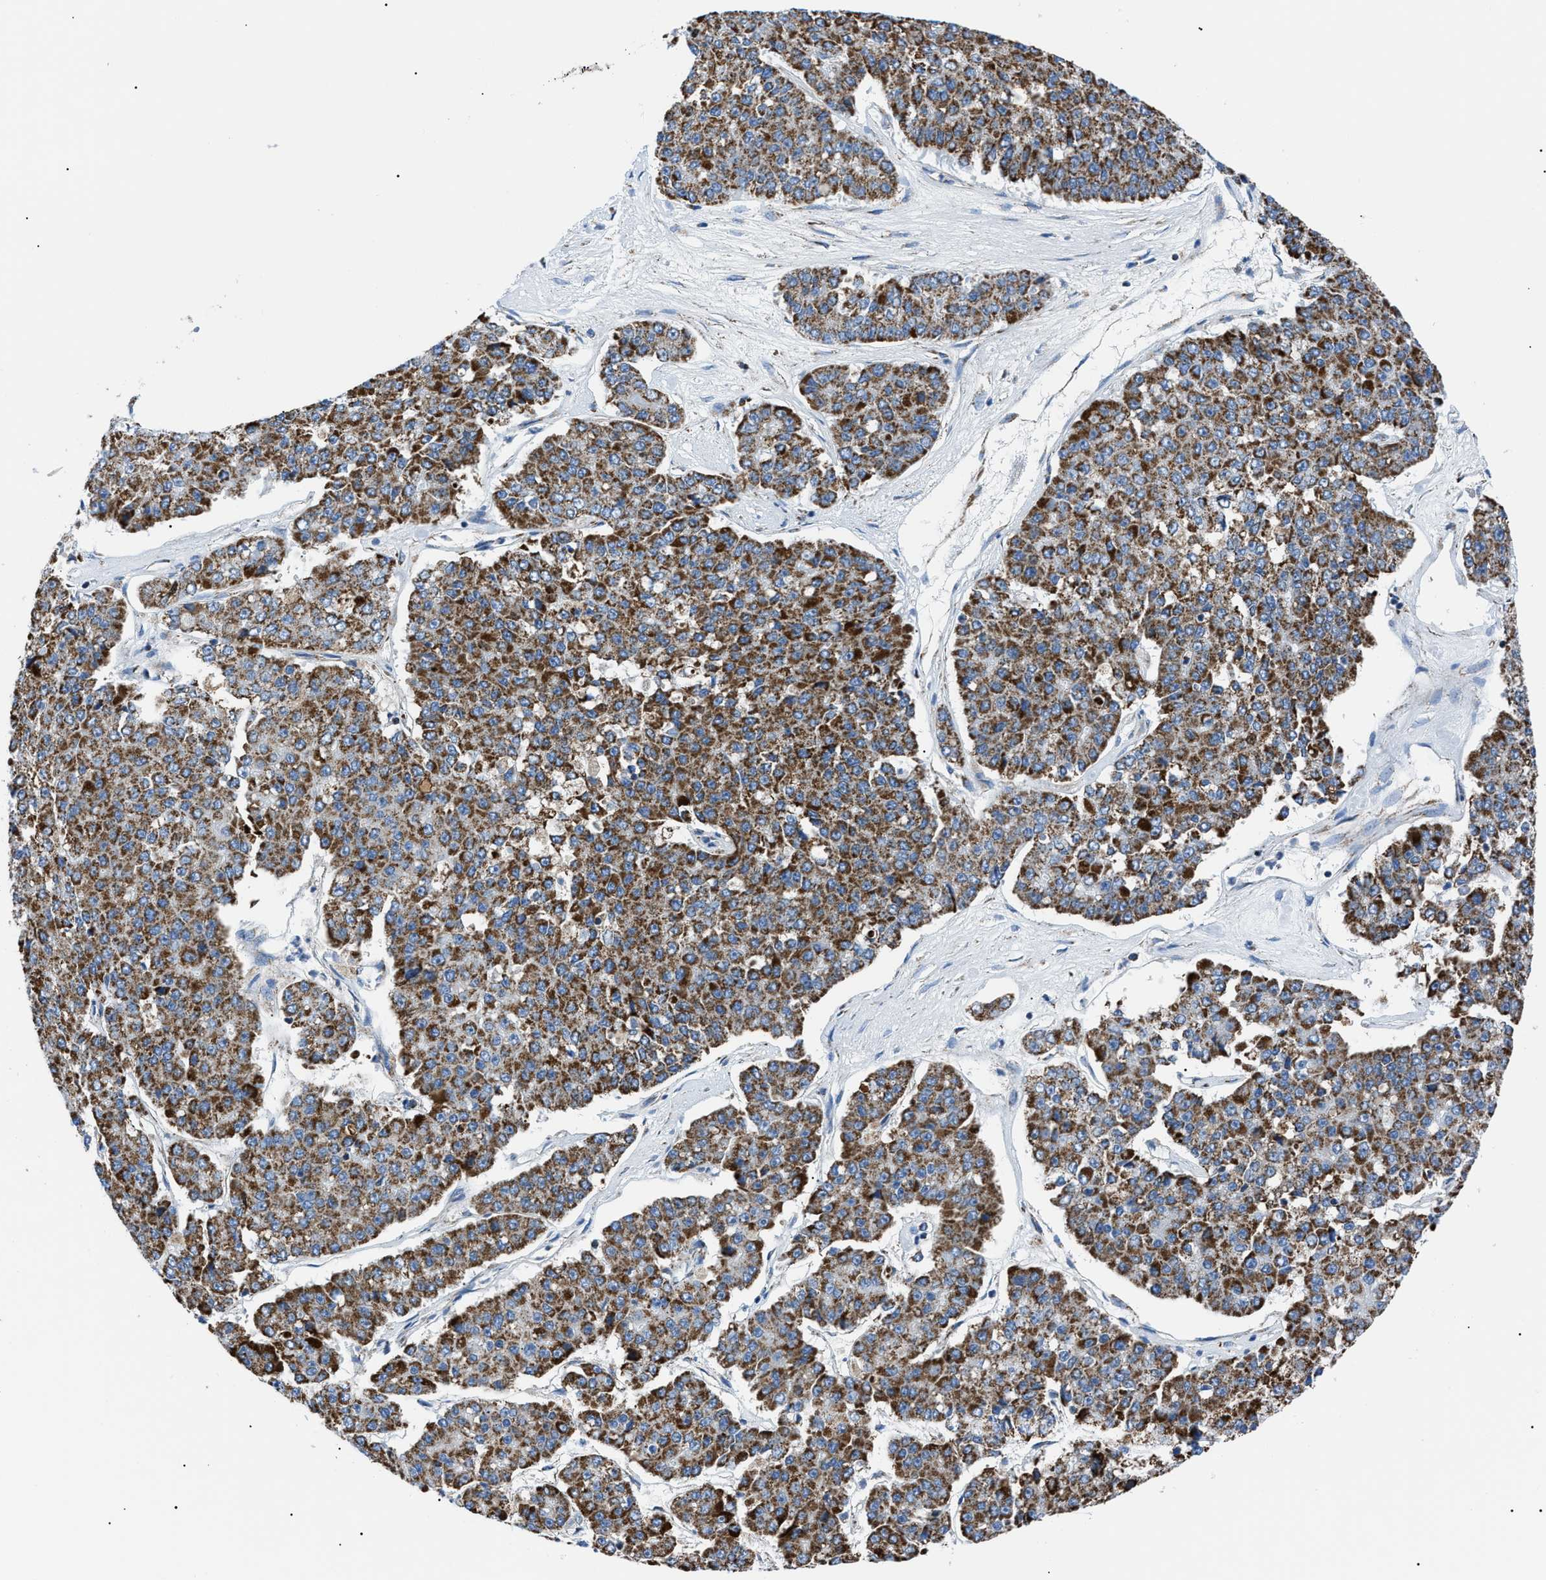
{"staining": {"intensity": "strong", "quantity": ">75%", "location": "cytoplasmic/membranous"}, "tissue": "pancreatic cancer", "cell_type": "Tumor cells", "image_type": "cancer", "snomed": [{"axis": "morphology", "description": "Adenocarcinoma, NOS"}, {"axis": "topography", "description": "Pancreas"}], "caption": "Adenocarcinoma (pancreatic) stained with a brown dye demonstrates strong cytoplasmic/membranous positive positivity in about >75% of tumor cells.", "gene": "PHB2", "patient": {"sex": "male", "age": 50}}